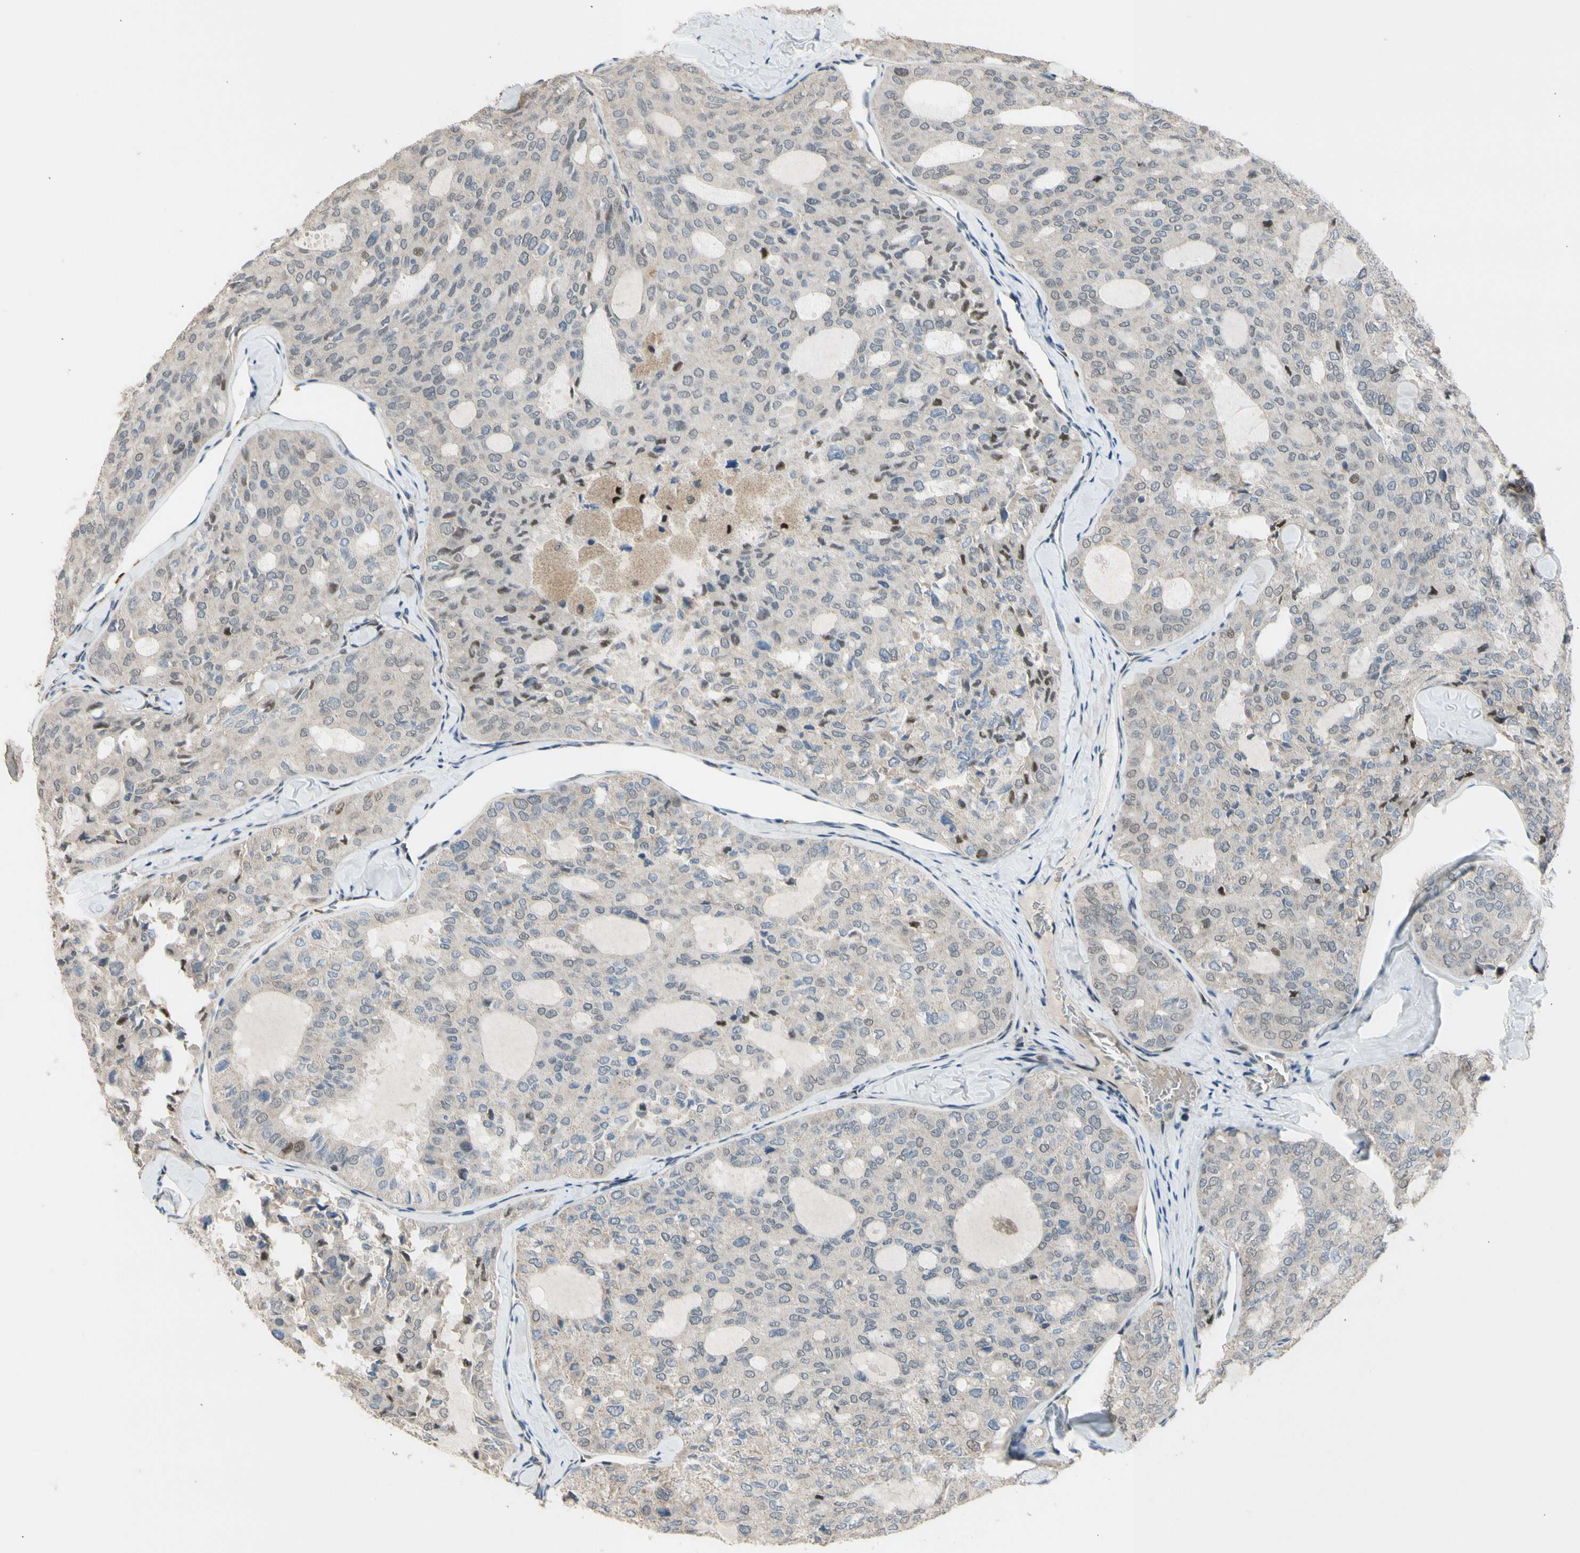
{"staining": {"intensity": "moderate", "quantity": "25%-75%", "location": "nuclear"}, "tissue": "thyroid cancer", "cell_type": "Tumor cells", "image_type": "cancer", "snomed": [{"axis": "morphology", "description": "Follicular adenoma carcinoma, NOS"}, {"axis": "topography", "description": "Thyroid gland"}], "caption": "Immunohistochemical staining of human thyroid cancer (follicular adenoma carcinoma) displays medium levels of moderate nuclear protein staining in approximately 25%-75% of tumor cells.", "gene": "ZNF184", "patient": {"sex": "male", "age": 75}}